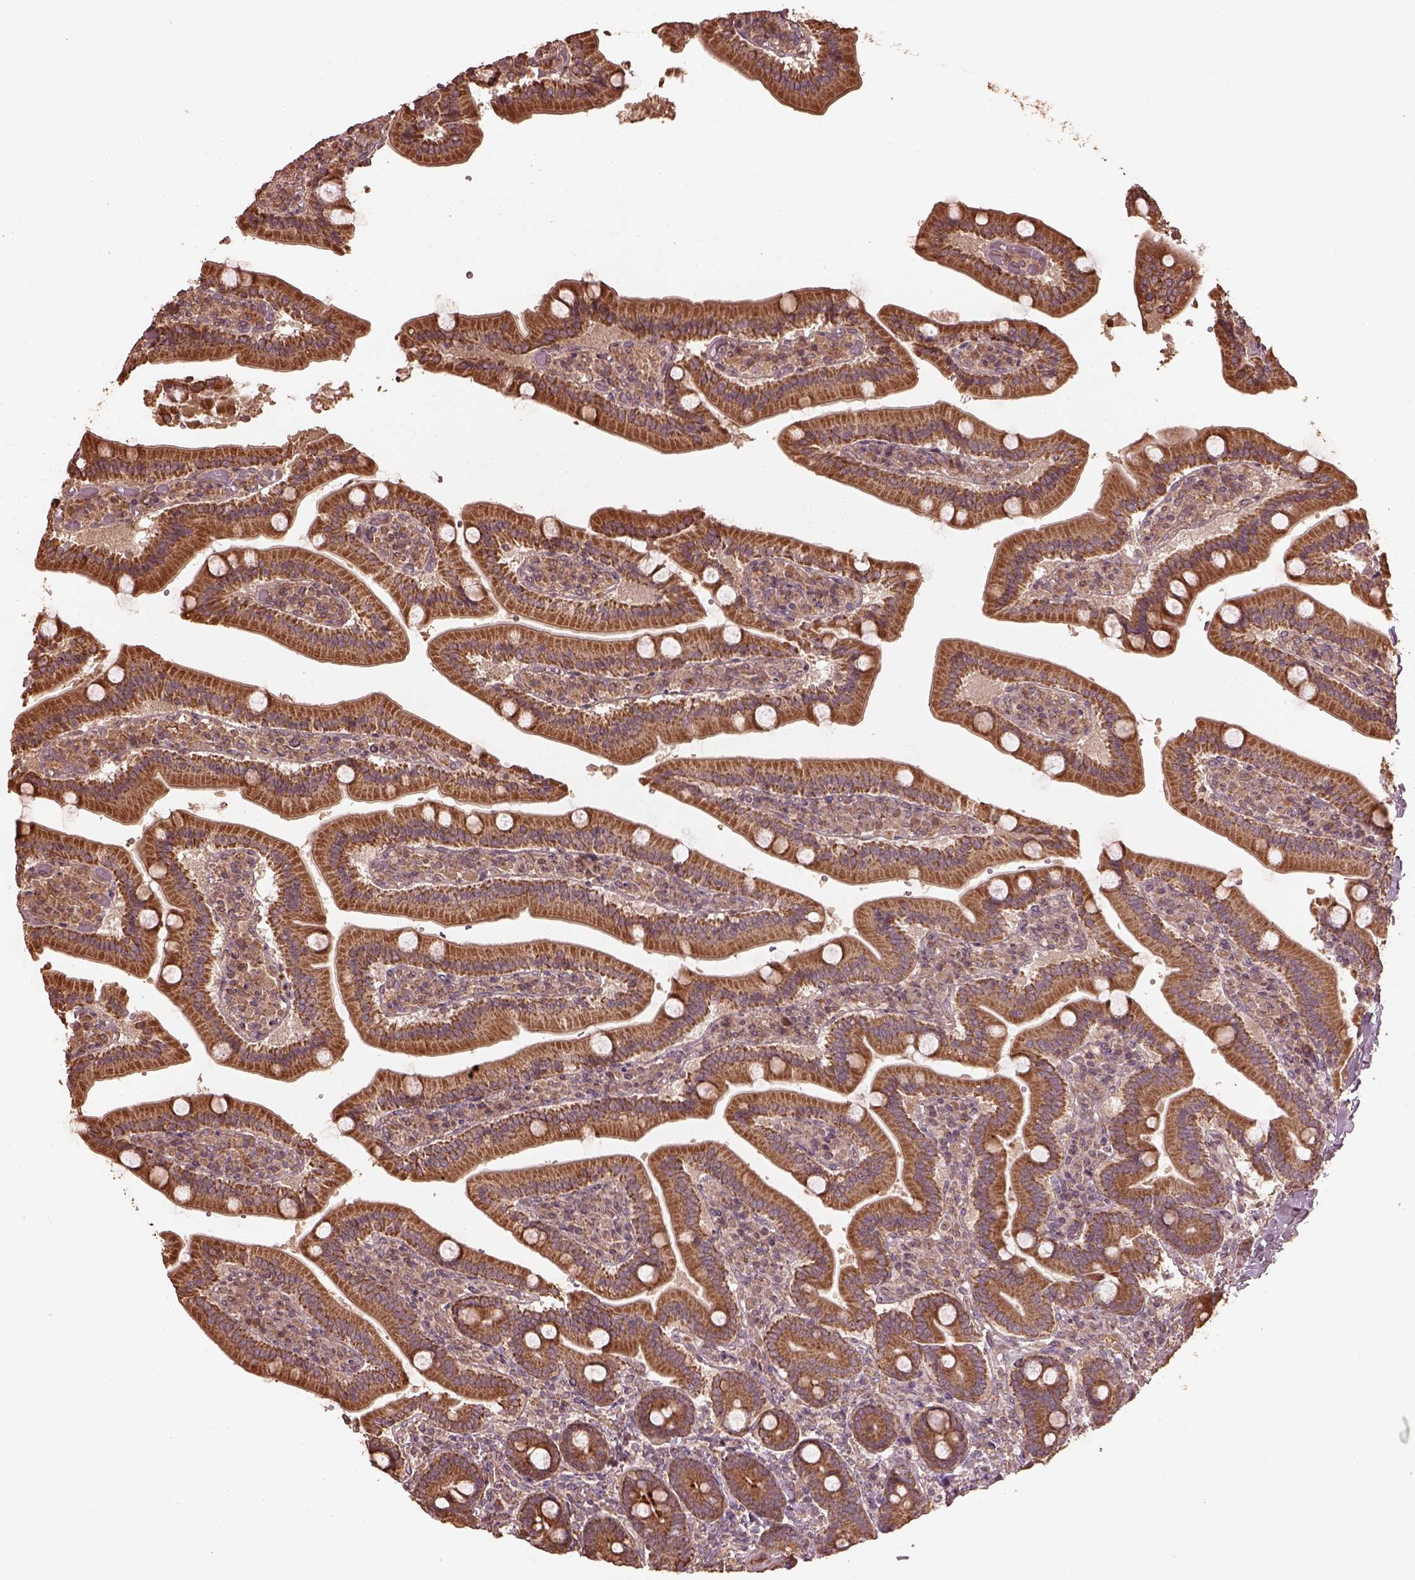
{"staining": {"intensity": "strong", "quantity": ">75%", "location": "cytoplasmic/membranous"}, "tissue": "duodenum", "cell_type": "Glandular cells", "image_type": "normal", "snomed": [{"axis": "morphology", "description": "Normal tissue, NOS"}, {"axis": "topography", "description": "Duodenum"}], "caption": "This photomicrograph displays IHC staining of unremarkable human duodenum, with high strong cytoplasmic/membranous staining in approximately >75% of glandular cells.", "gene": "METTL4", "patient": {"sex": "female", "age": 62}}